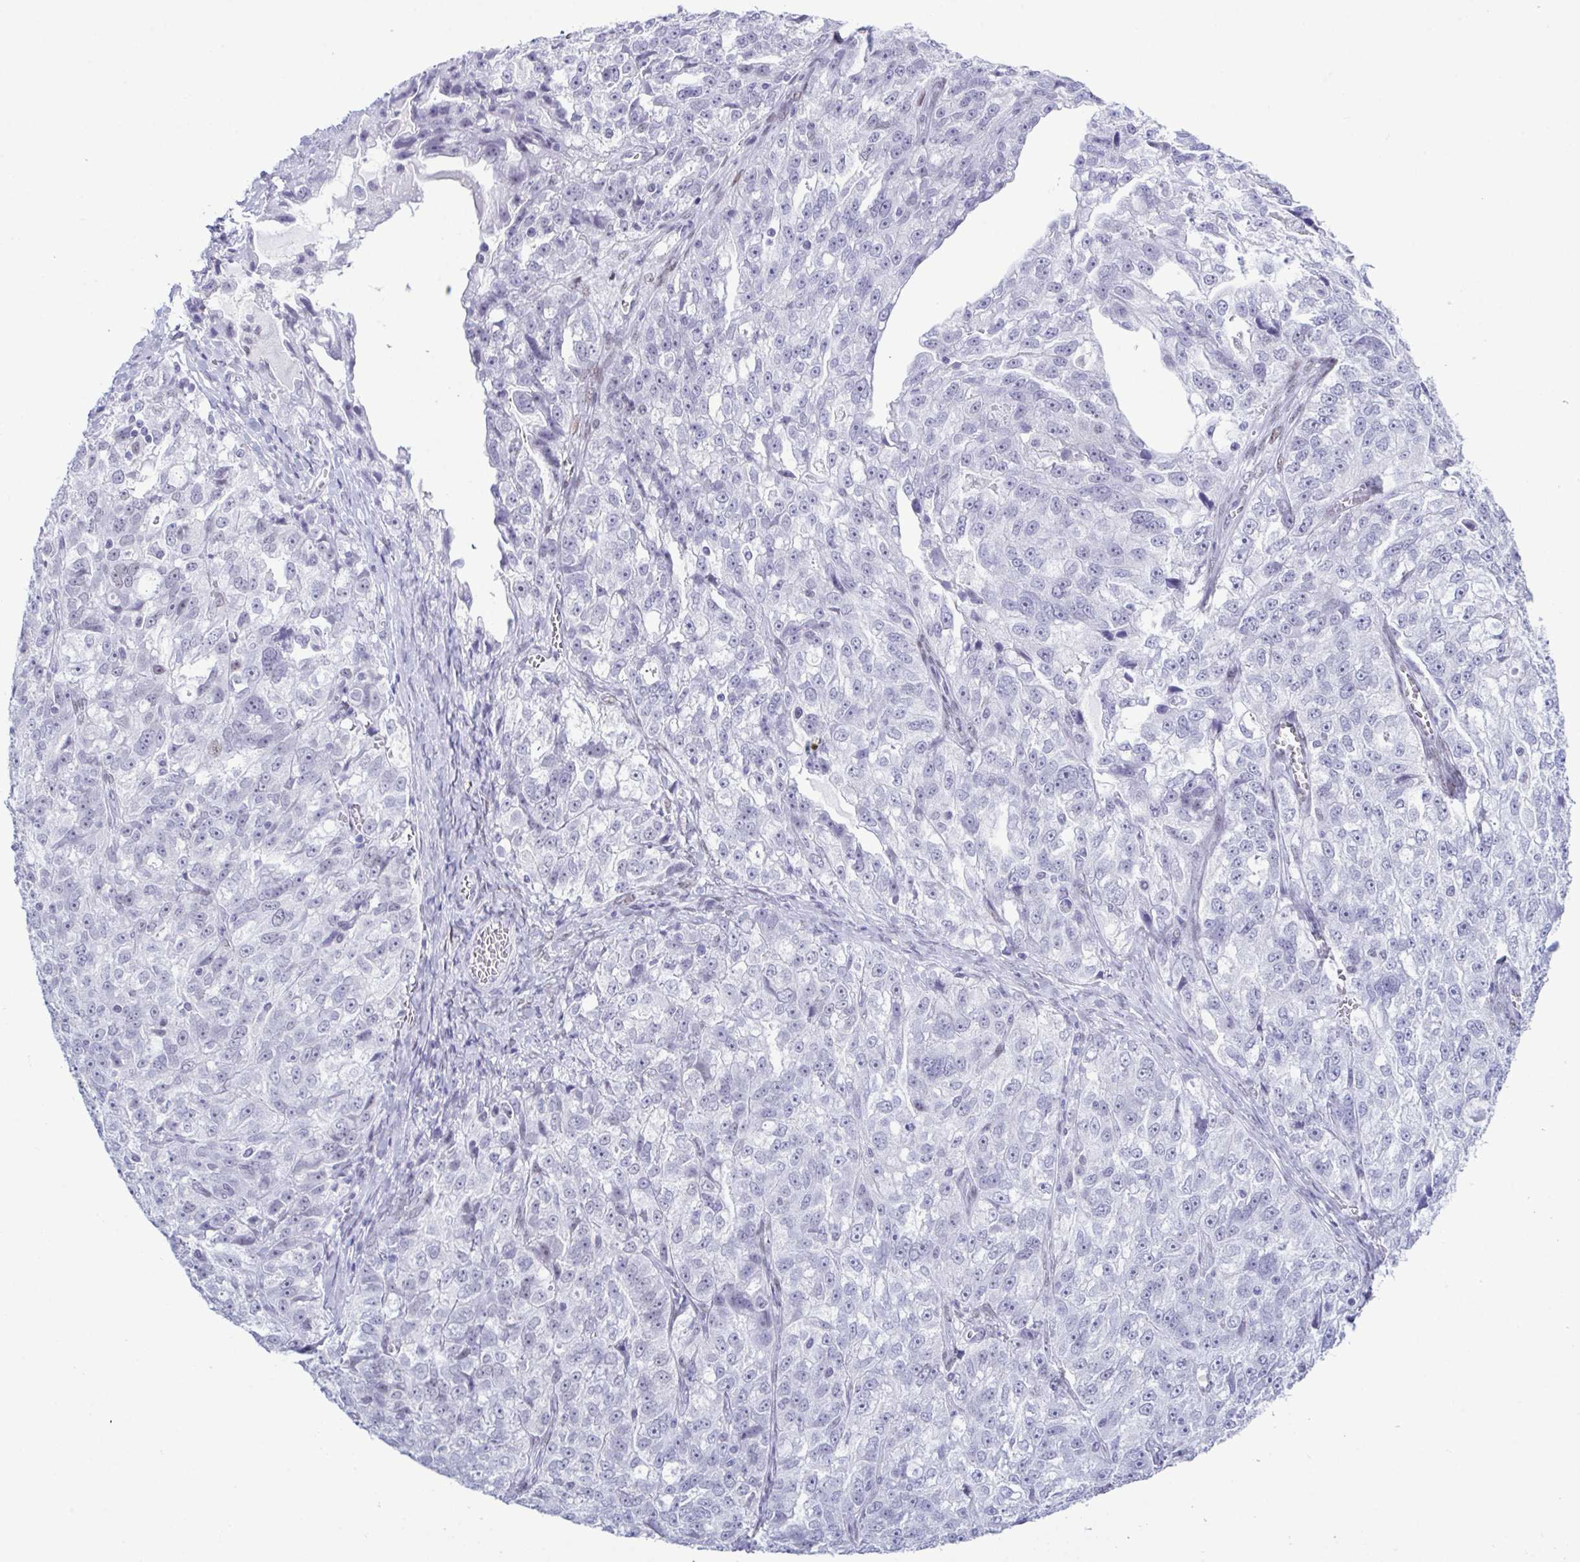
{"staining": {"intensity": "negative", "quantity": "none", "location": "none"}, "tissue": "ovarian cancer", "cell_type": "Tumor cells", "image_type": "cancer", "snomed": [{"axis": "morphology", "description": "Cystadenocarcinoma, serous, NOS"}, {"axis": "topography", "description": "Ovary"}], "caption": "A photomicrograph of human ovarian cancer (serous cystadenocarcinoma) is negative for staining in tumor cells.", "gene": "SUGP2", "patient": {"sex": "female", "age": 51}}